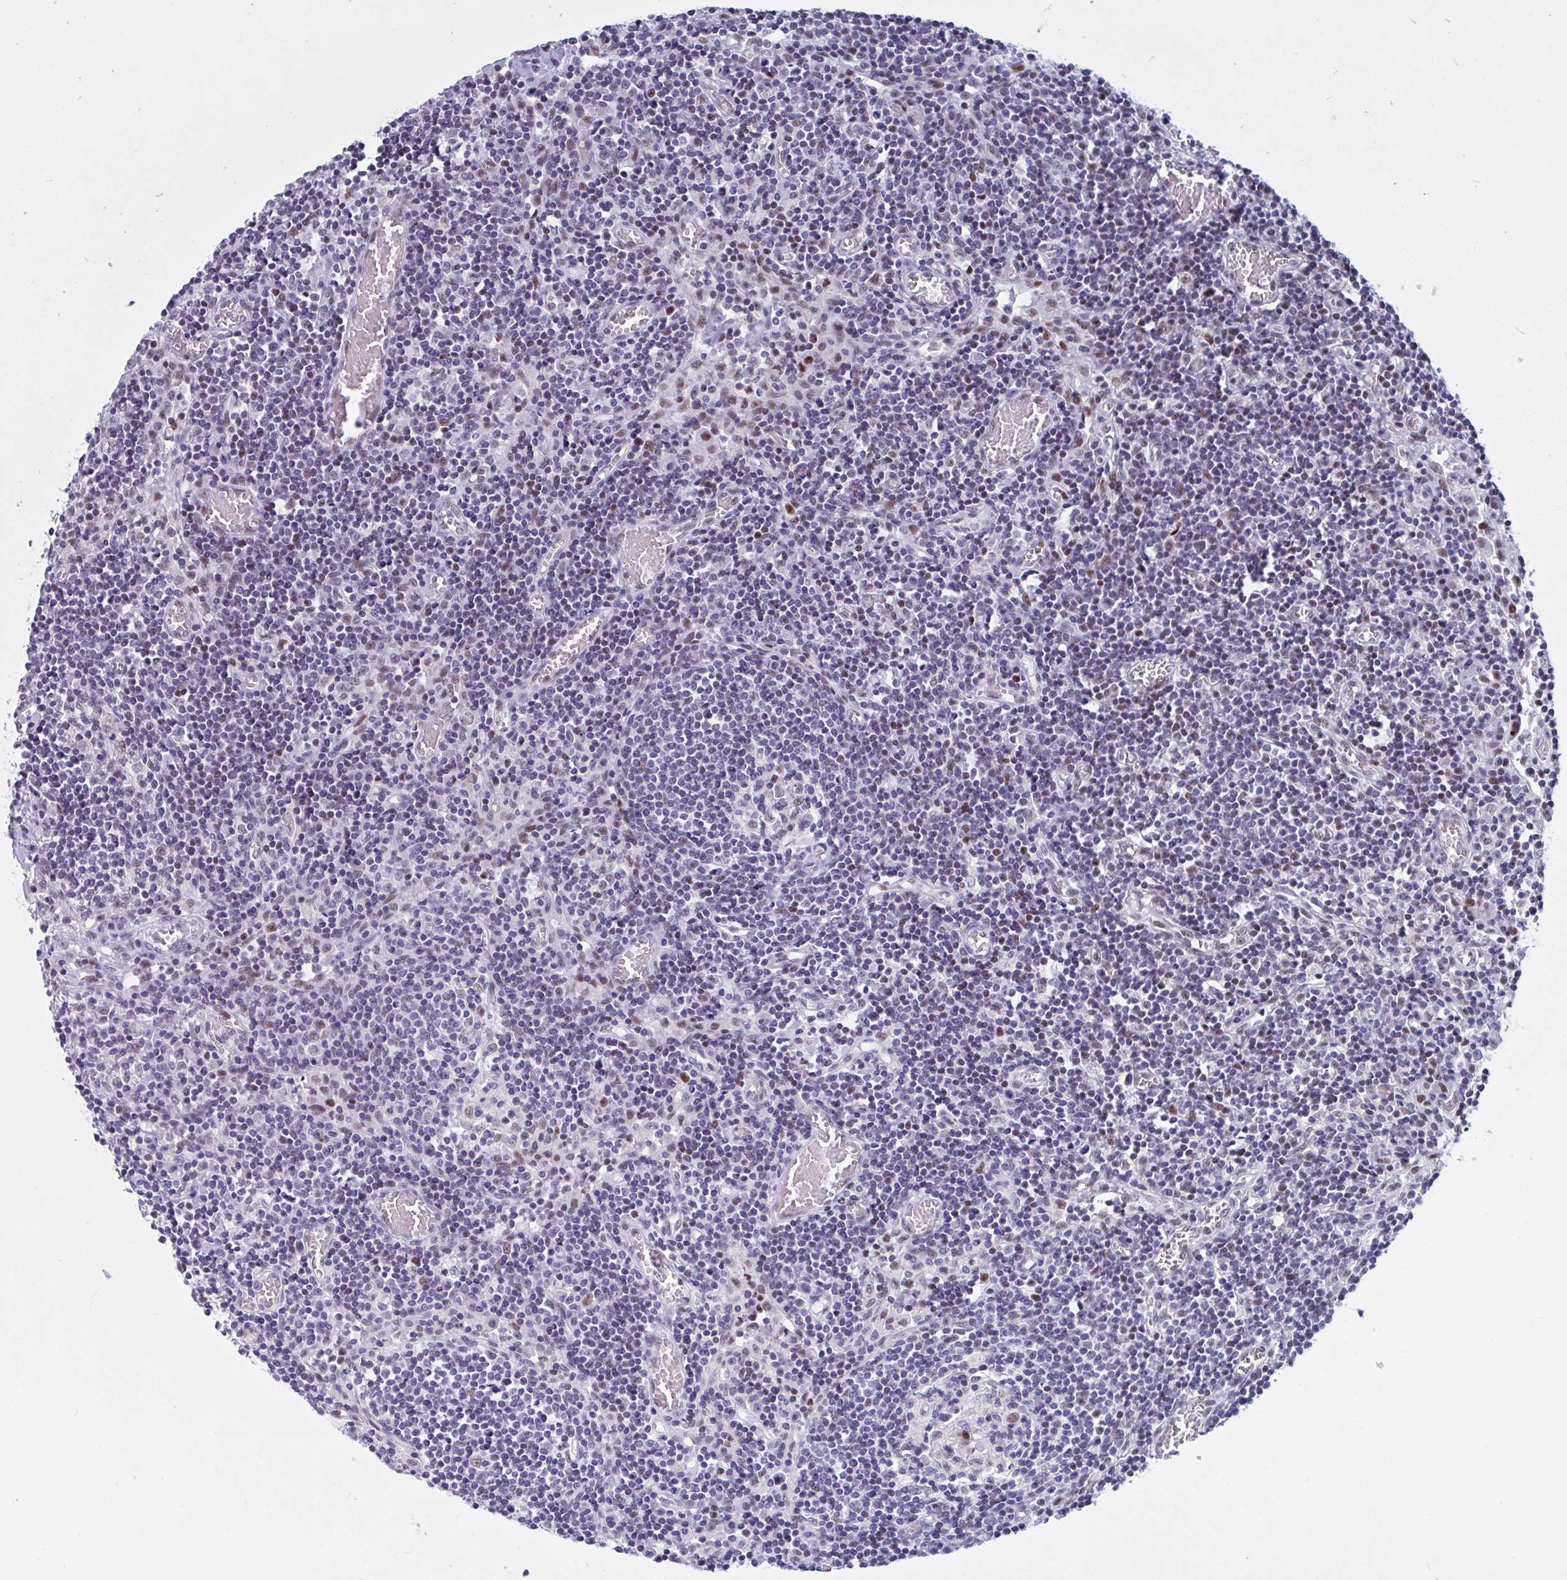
{"staining": {"intensity": "moderate", "quantity": "<25%", "location": "nuclear"}, "tissue": "lymph node", "cell_type": "Germinal center cells", "image_type": "normal", "snomed": [{"axis": "morphology", "description": "Normal tissue, NOS"}, {"axis": "topography", "description": "Lymph node"}], "caption": "A histopathology image showing moderate nuclear expression in approximately <25% of germinal center cells in benign lymph node, as visualized by brown immunohistochemical staining.", "gene": "IKZF2", "patient": {"sex": "male", "age": 66}}